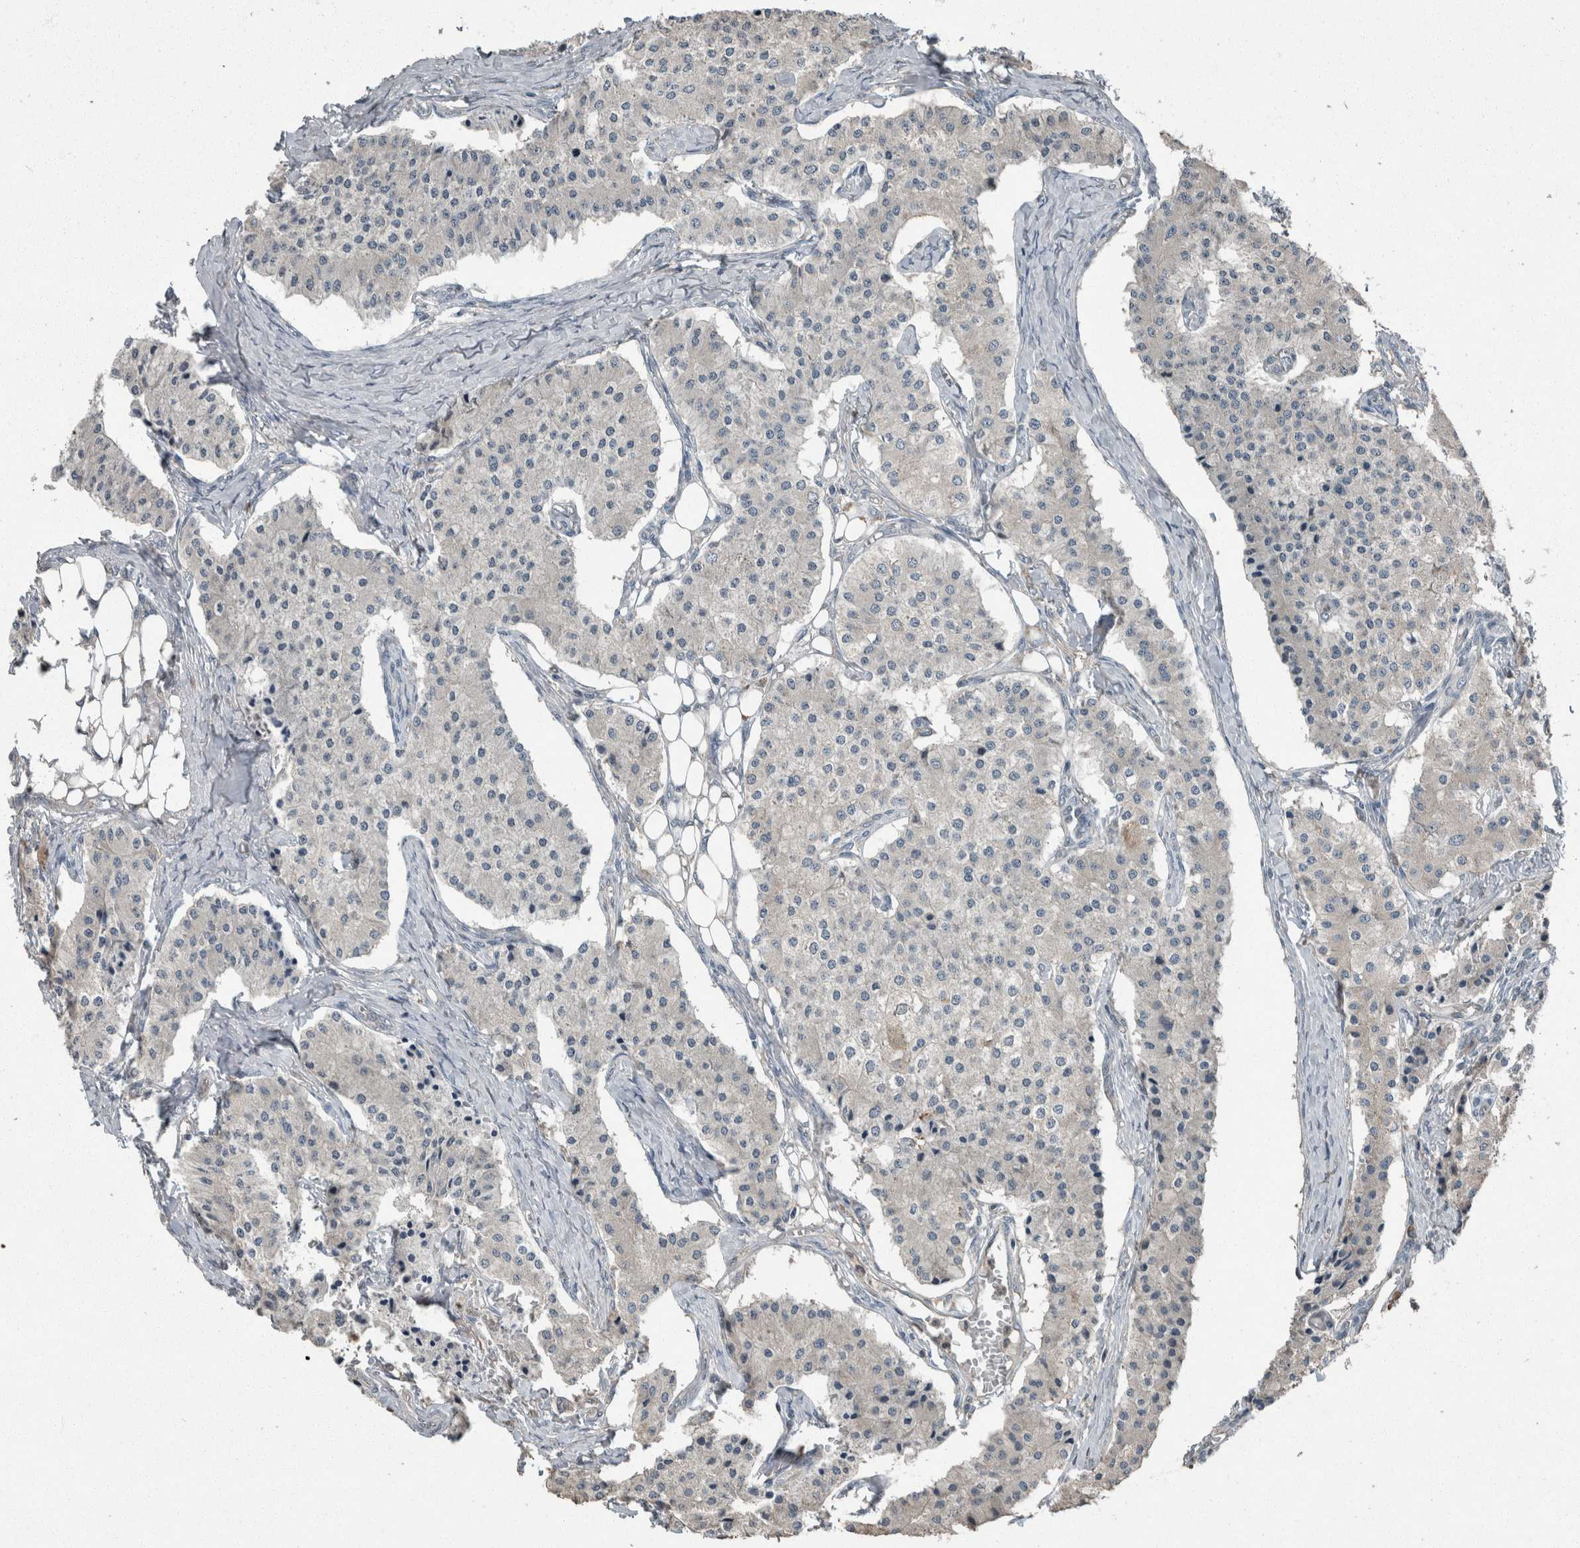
{"staining": {"intensity": "negative", "quantity": "none", "location": "none"}, "tissue": "carcinoid", "cell_type": "Tumor cells", "image_type": "cancer", "snomed": [{"axis": "morphology", "description": "Carcinoid, malignant, NOS"}, {"axis": "topography", "description": "Colon"}], "caption": "IHC photomicrograph of human carcinoid (malignant) stained for a protein (brown), which demonstrates no expression in tumor cells.", "gene": "KNTC1", "patient": {"sex": "female", "age": 52}}